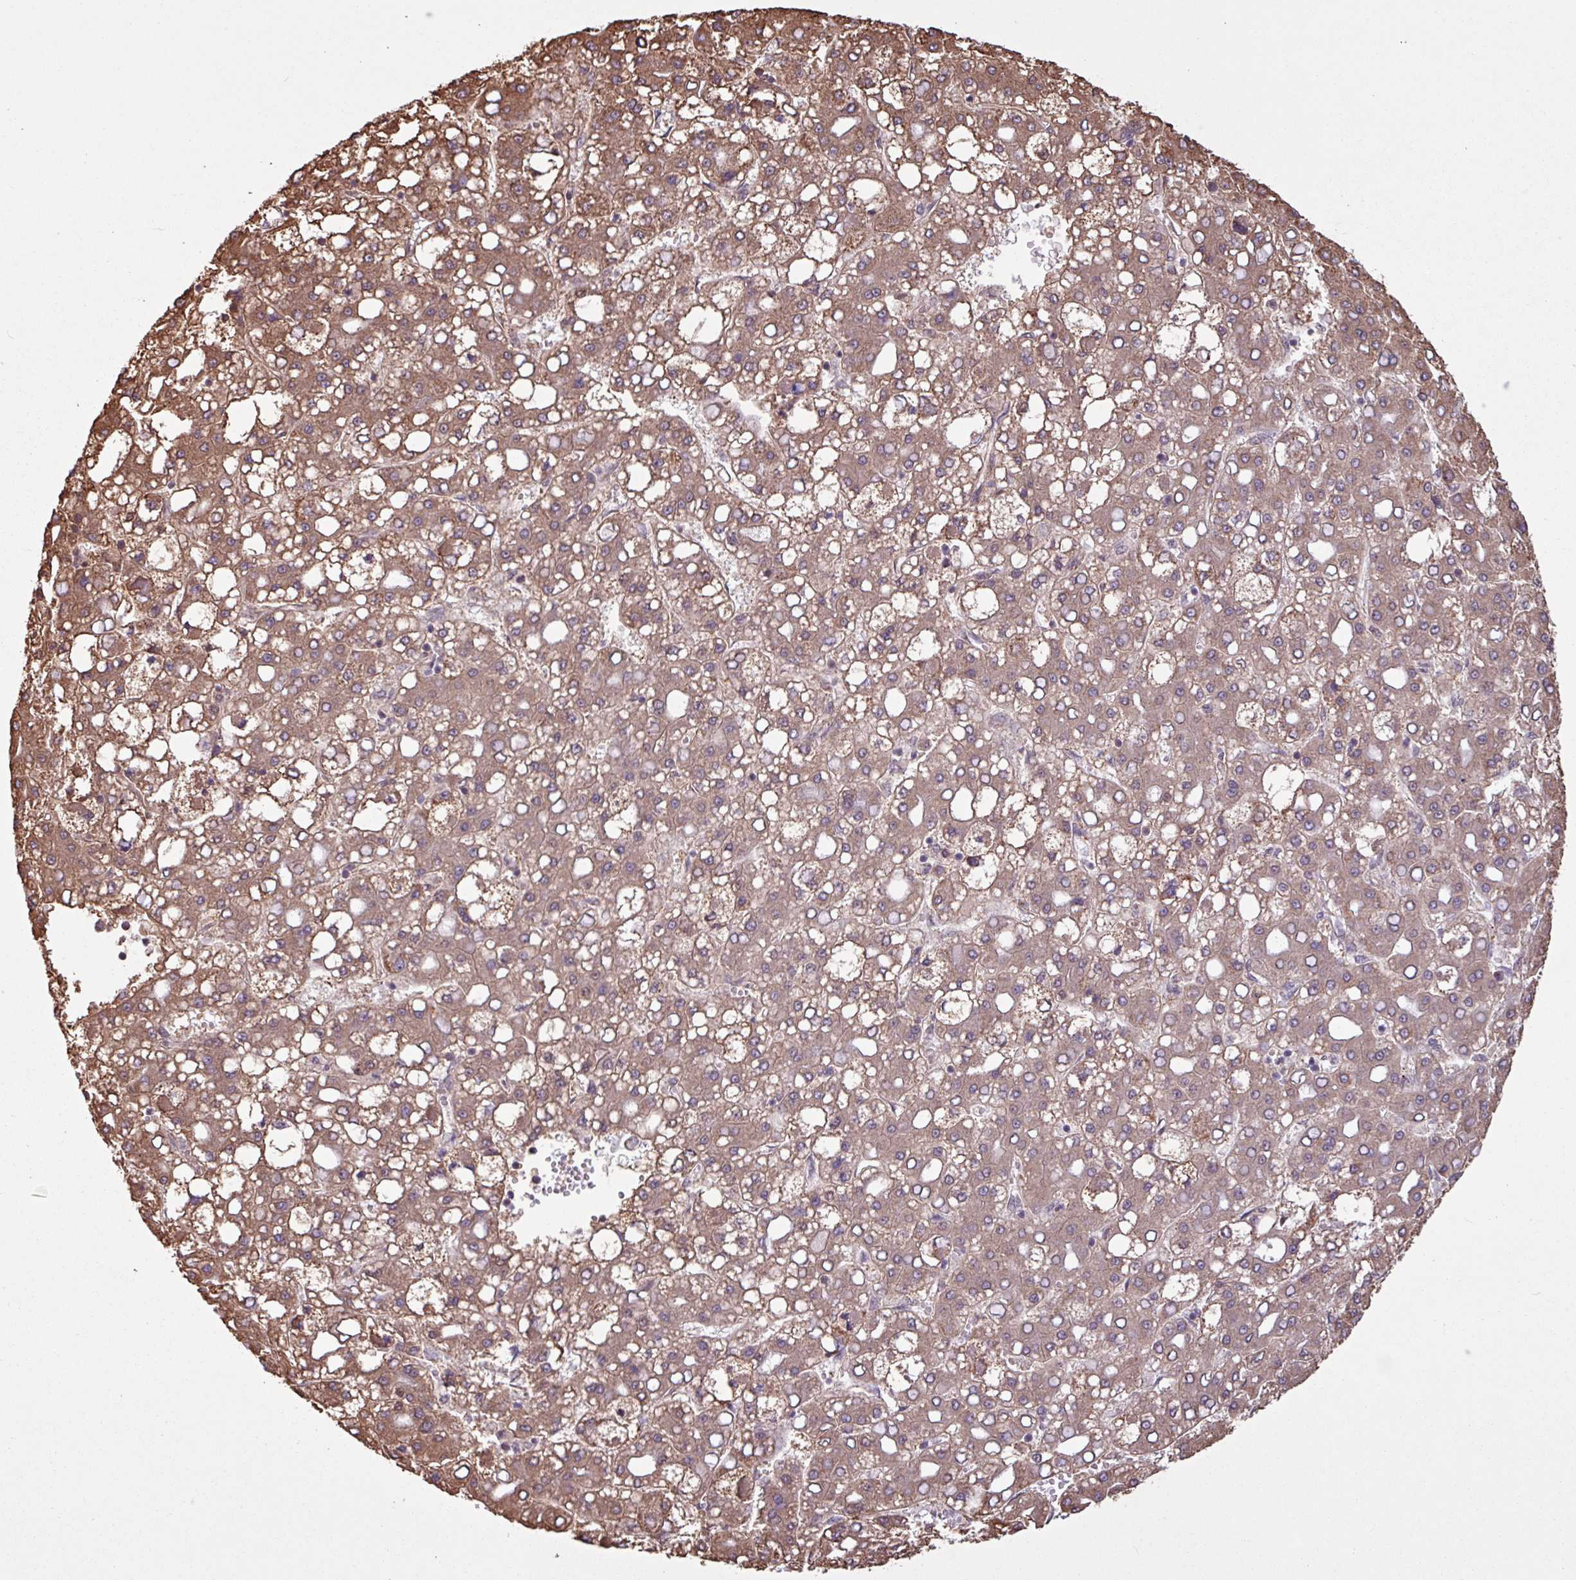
{"staining": {"intensity": "moderate", "quantity": ">75%", "location": "cytoplasmic/membranous"}, "tissue": "liver cancer", "cell_type": "Tumor cells", "image_type": "cancer", "snomed": [{"axis": "morphology", "description": "Carcinoma, Hepatocellular, NOS"}, {"axis": "topography", "description": "Liver"}], "caption": "About >75% of tumor cells in liver hepatocellular carcinoma reveal moderate cytoplasmic/membranous protein staining as visualized by brown immunohistochemical staining.", "gene": "ALG8", "patient": {"sex": "male", "age": 65}}